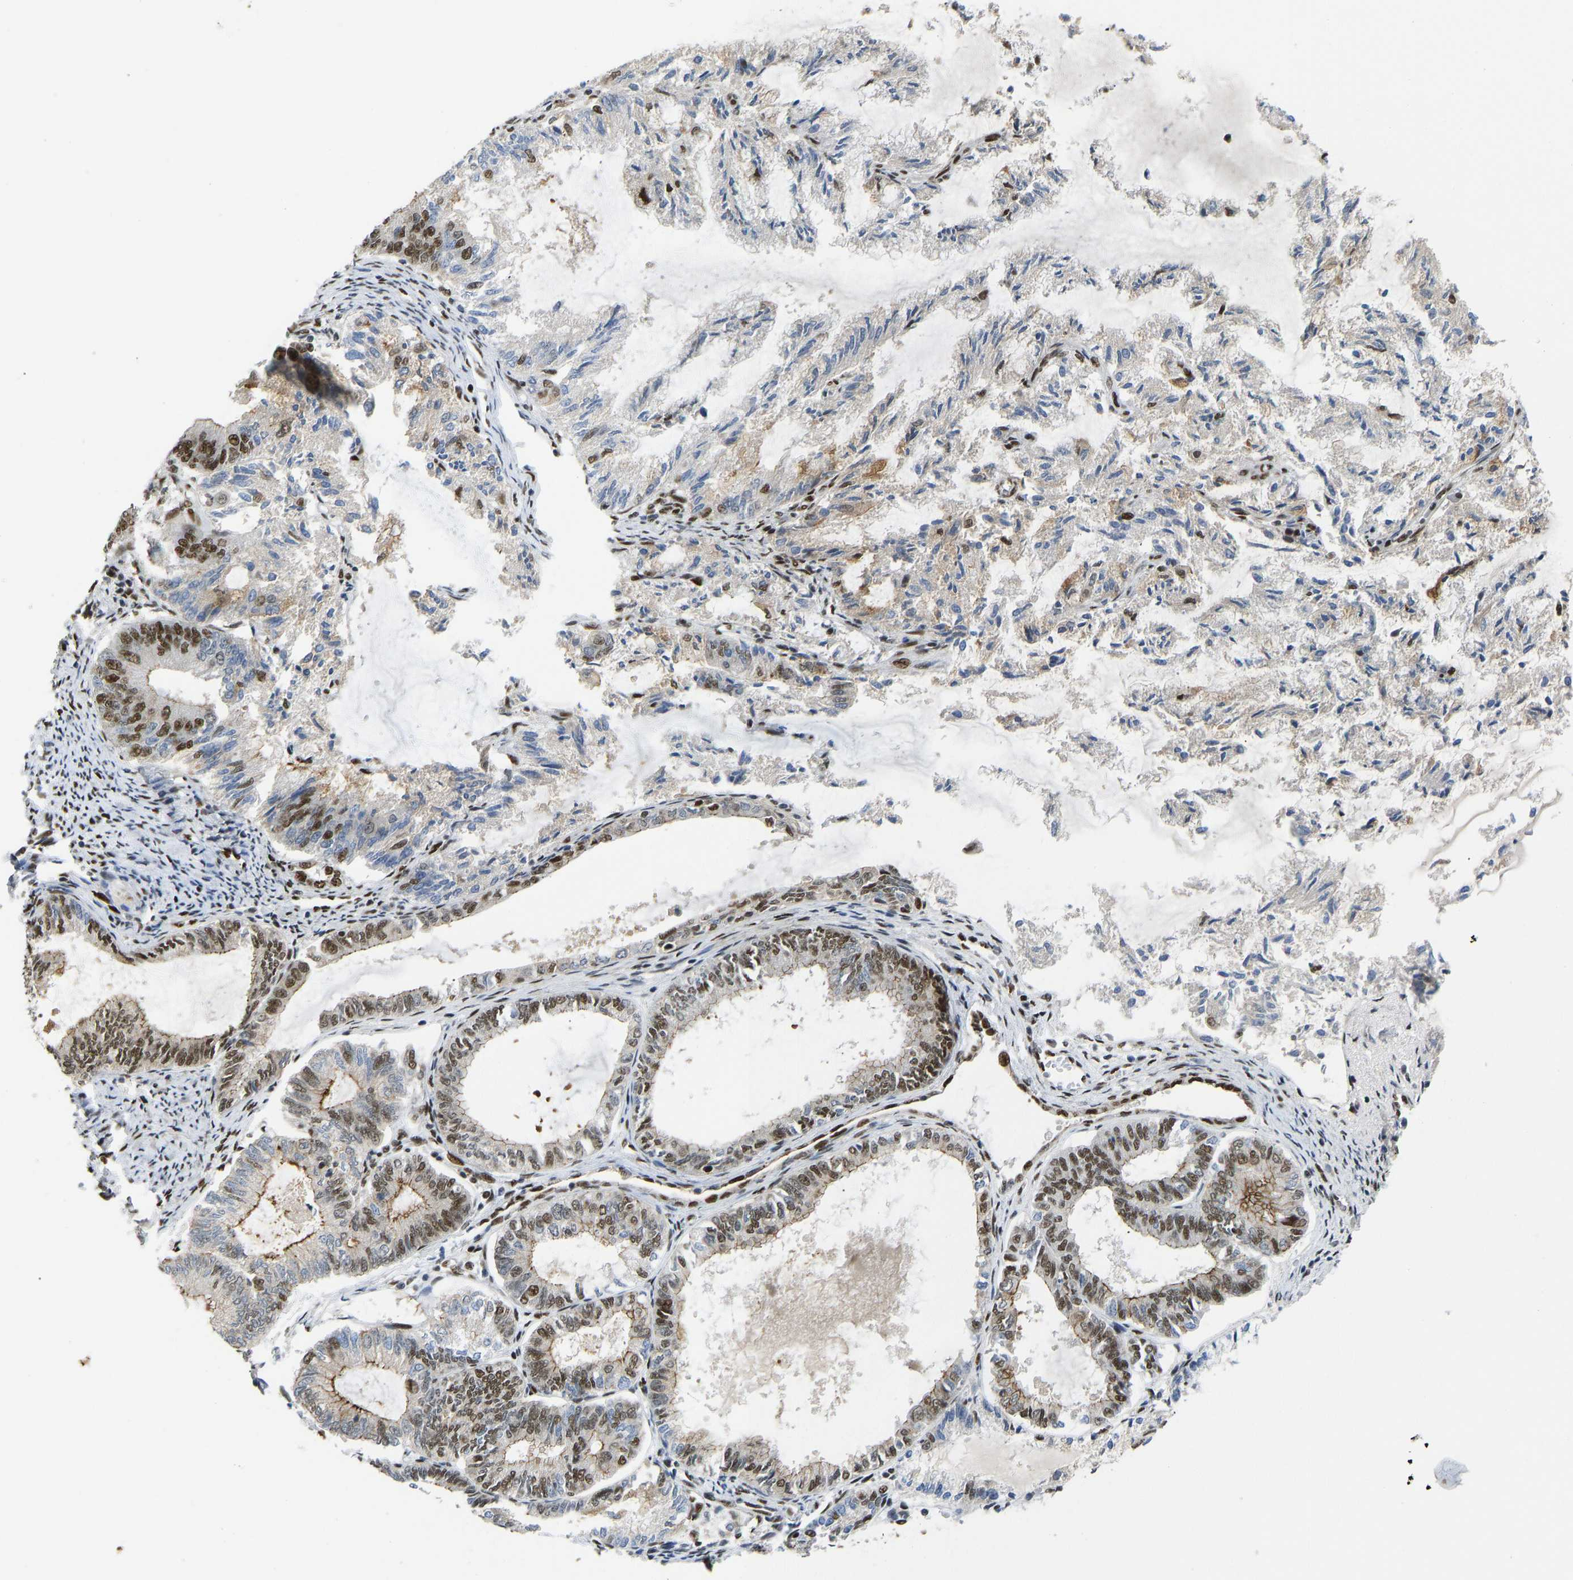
{"staining": {"intensity": "strong", "quantity": ">75%", "location": "nuclear"}, "tissue": "endometrial cancer", "cell_type": "Tumor cells", "image_type": "cancer", "snomed": [{"axis": "morphology", "description": "Adenocarcinoma, NOS"}, {"axis": "topography", "description": "Endometrium"}], "caption": "A high-resolution histopathology image shows immunohistochemistry staining of endometrial cancer, which demonstrates strong nuclear staining in approximately >75% of tumor cells.", "gene": "FOXK1", "patient": {"sex": "female", "age": 86}}